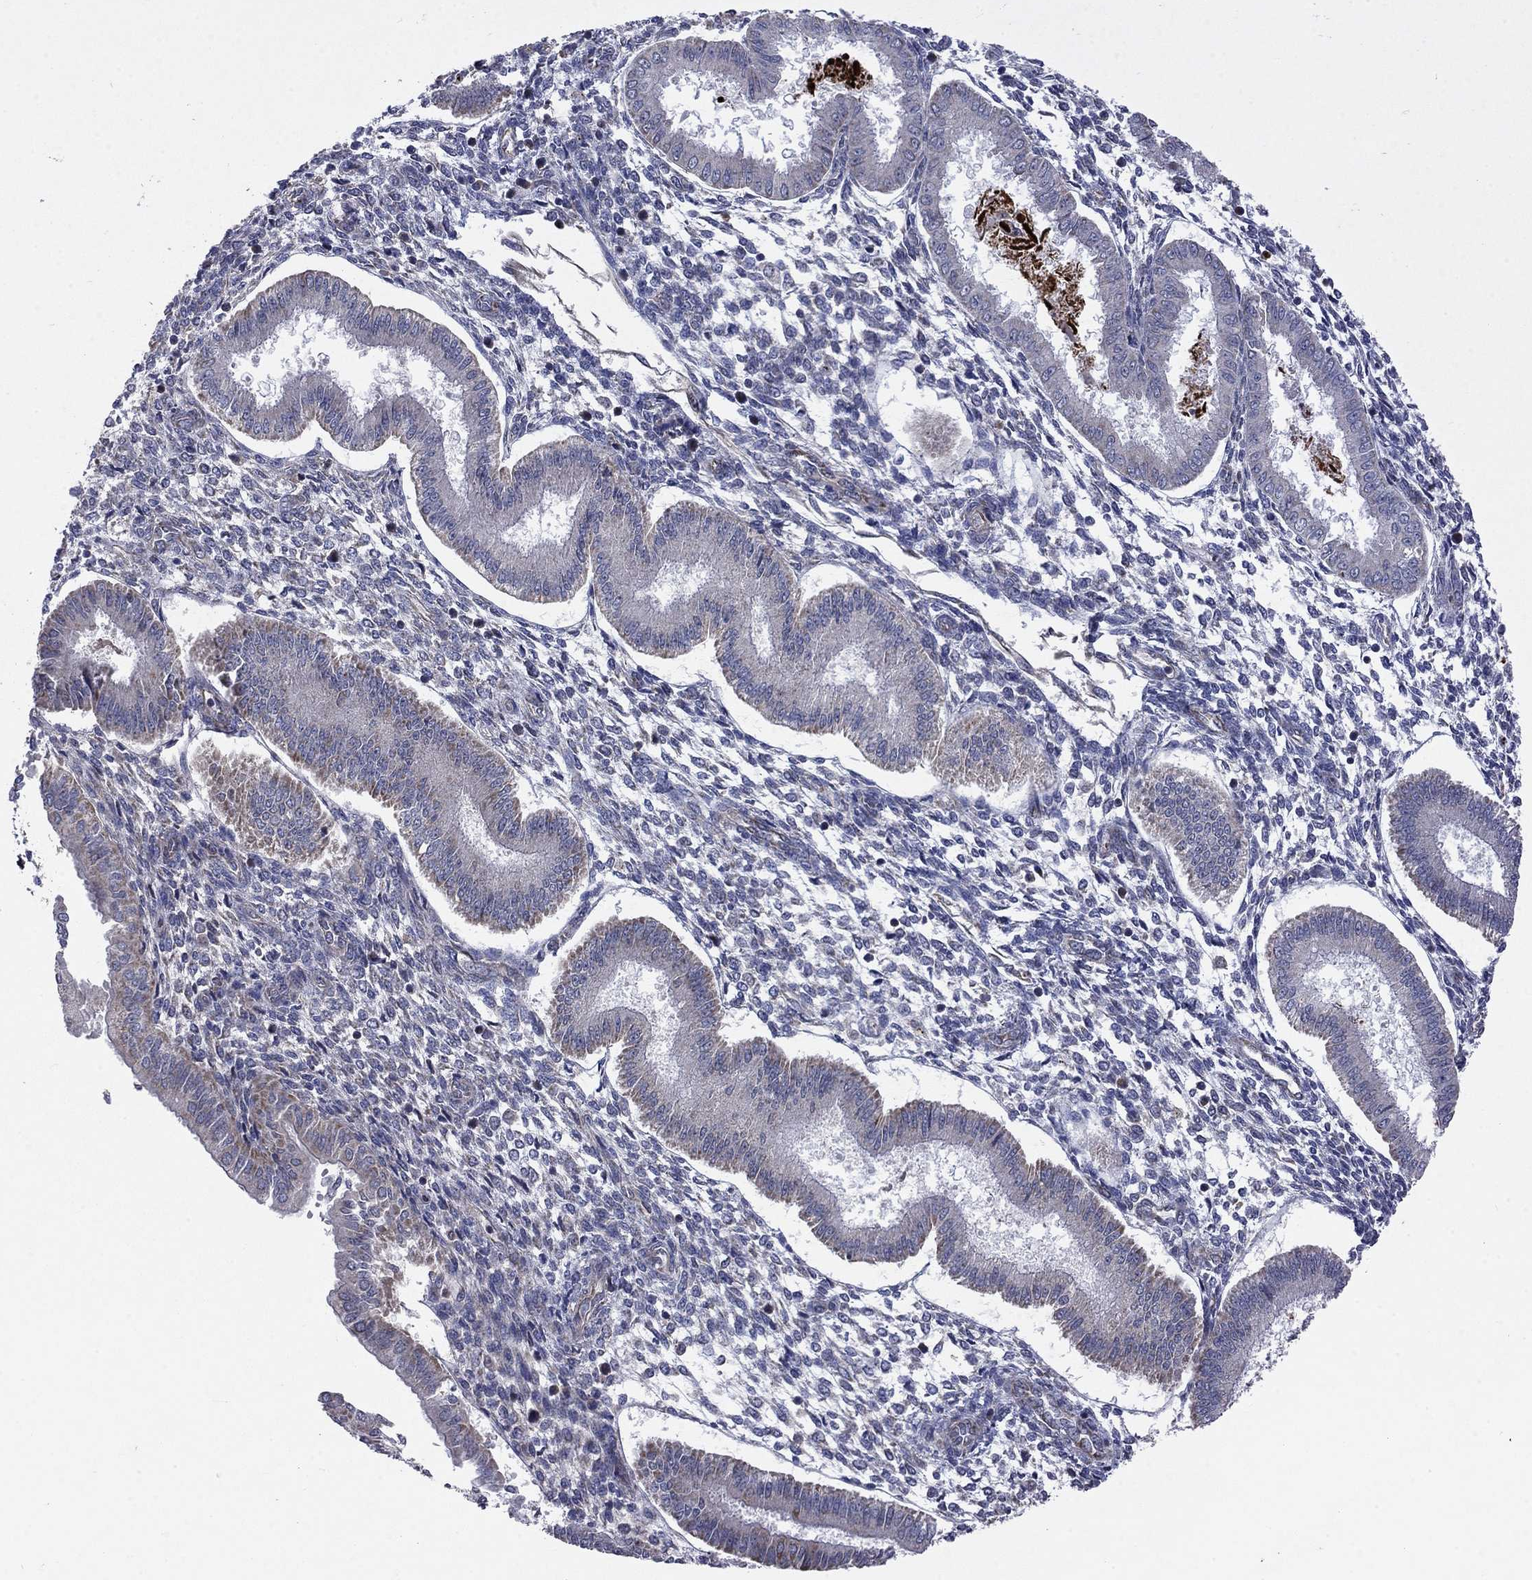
{"staining": {"intensity": "negative", "quantity": "none", "location": "none"}, "tissue": "endometrium", "cell_type": "Cells in endometrial stroma", "image_type": "normal", "snomed": [{"axis": "morphology", "description": "Normal tissue, NOS"}, {"axis": "topography", "description": "Endometrium"}], "caption": "Human endometrium stained for a protein using IHC reveals no expression in cells in endometrial stroma.", "gene": "NDUFC1", "patient": {"sex": "female", "age": 43}}